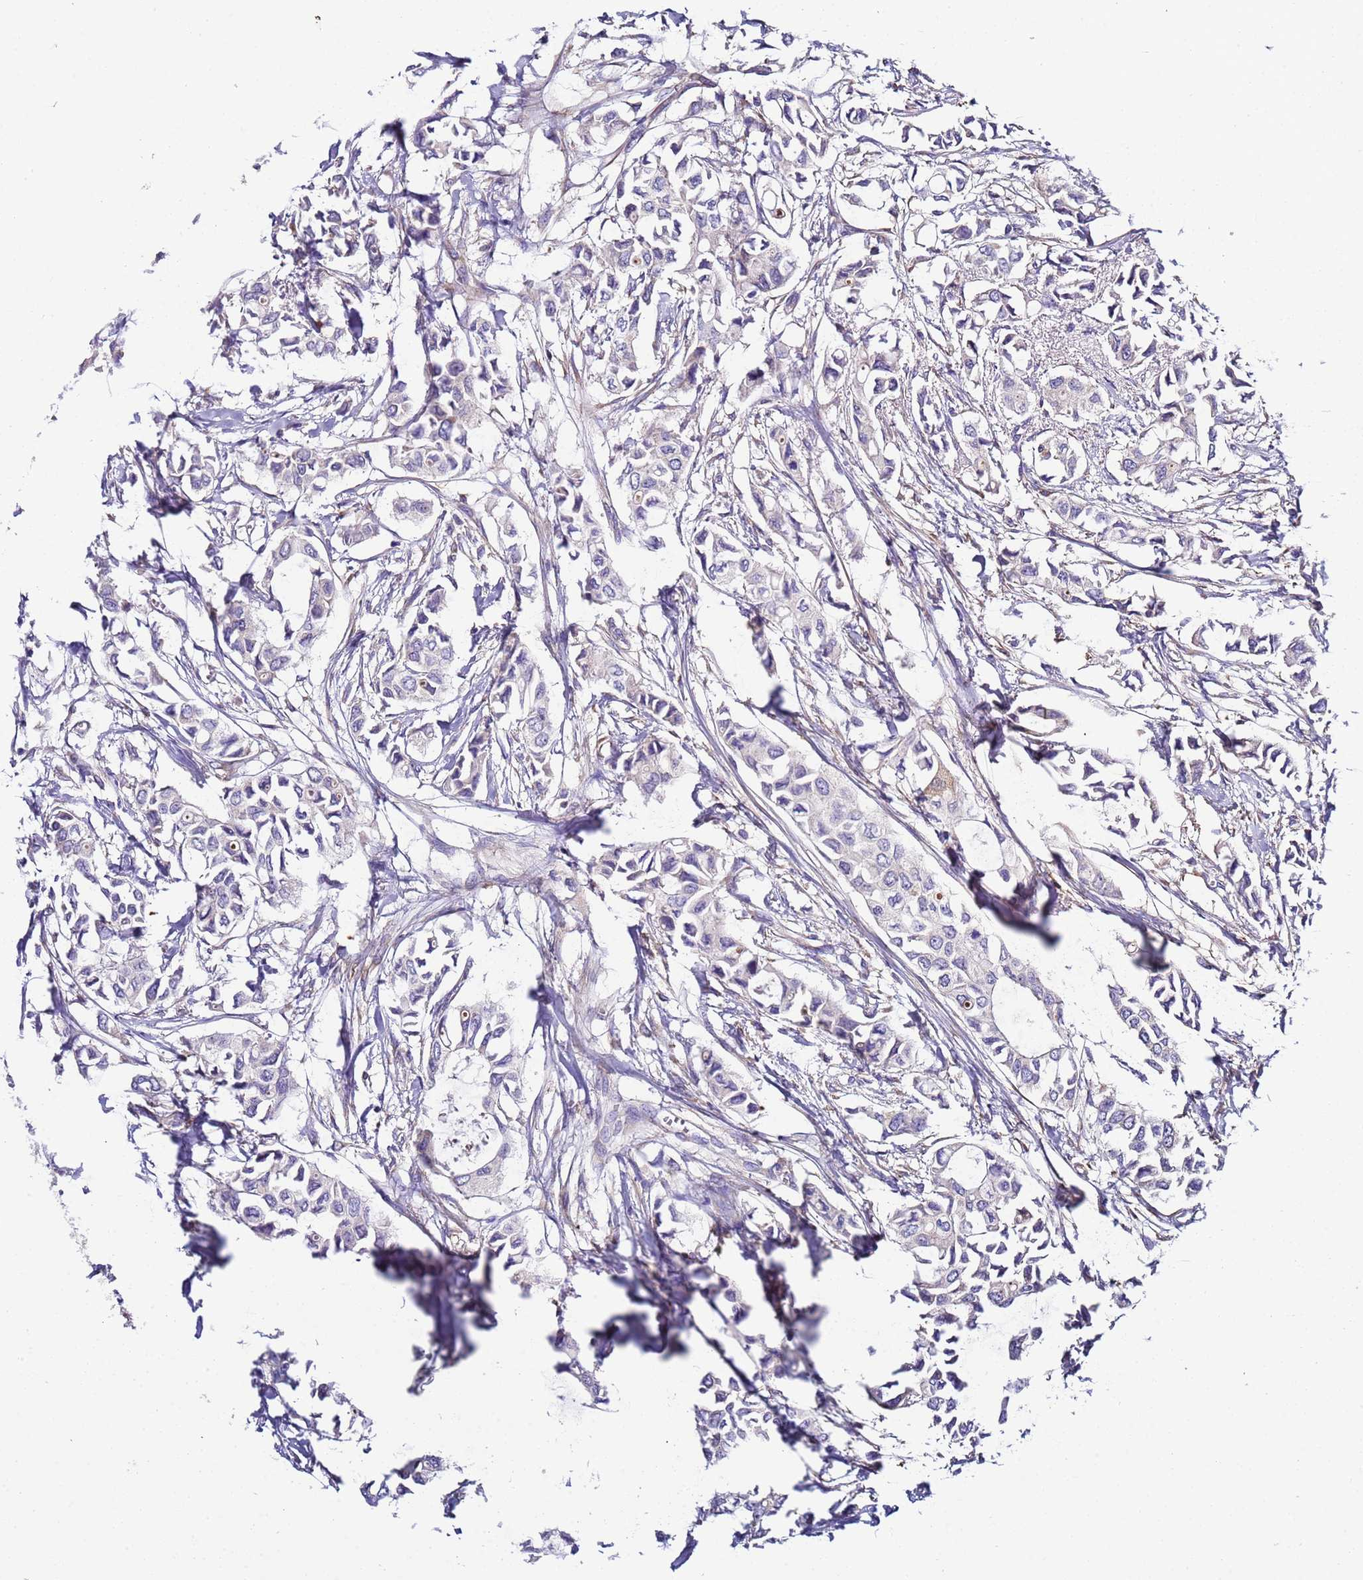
{"staining": {"intensity": "negative", "quantity": "none", "location": "none"}, "tissue": "breast cancer", "cell_type": "Tumor cells", "image_type": "cancer", "snomed": [{"axis": "morphology", "description": "Duct carcinoma"}, {"axis": "topography", "description": "Breast"}], "caption": "DAB immunohistochemical staining of intraductal carcinoma (breast) shows no significant staining in tumor cells.", "gene": "PAQR7", "patient": {"sex": "female", "age": 41}}